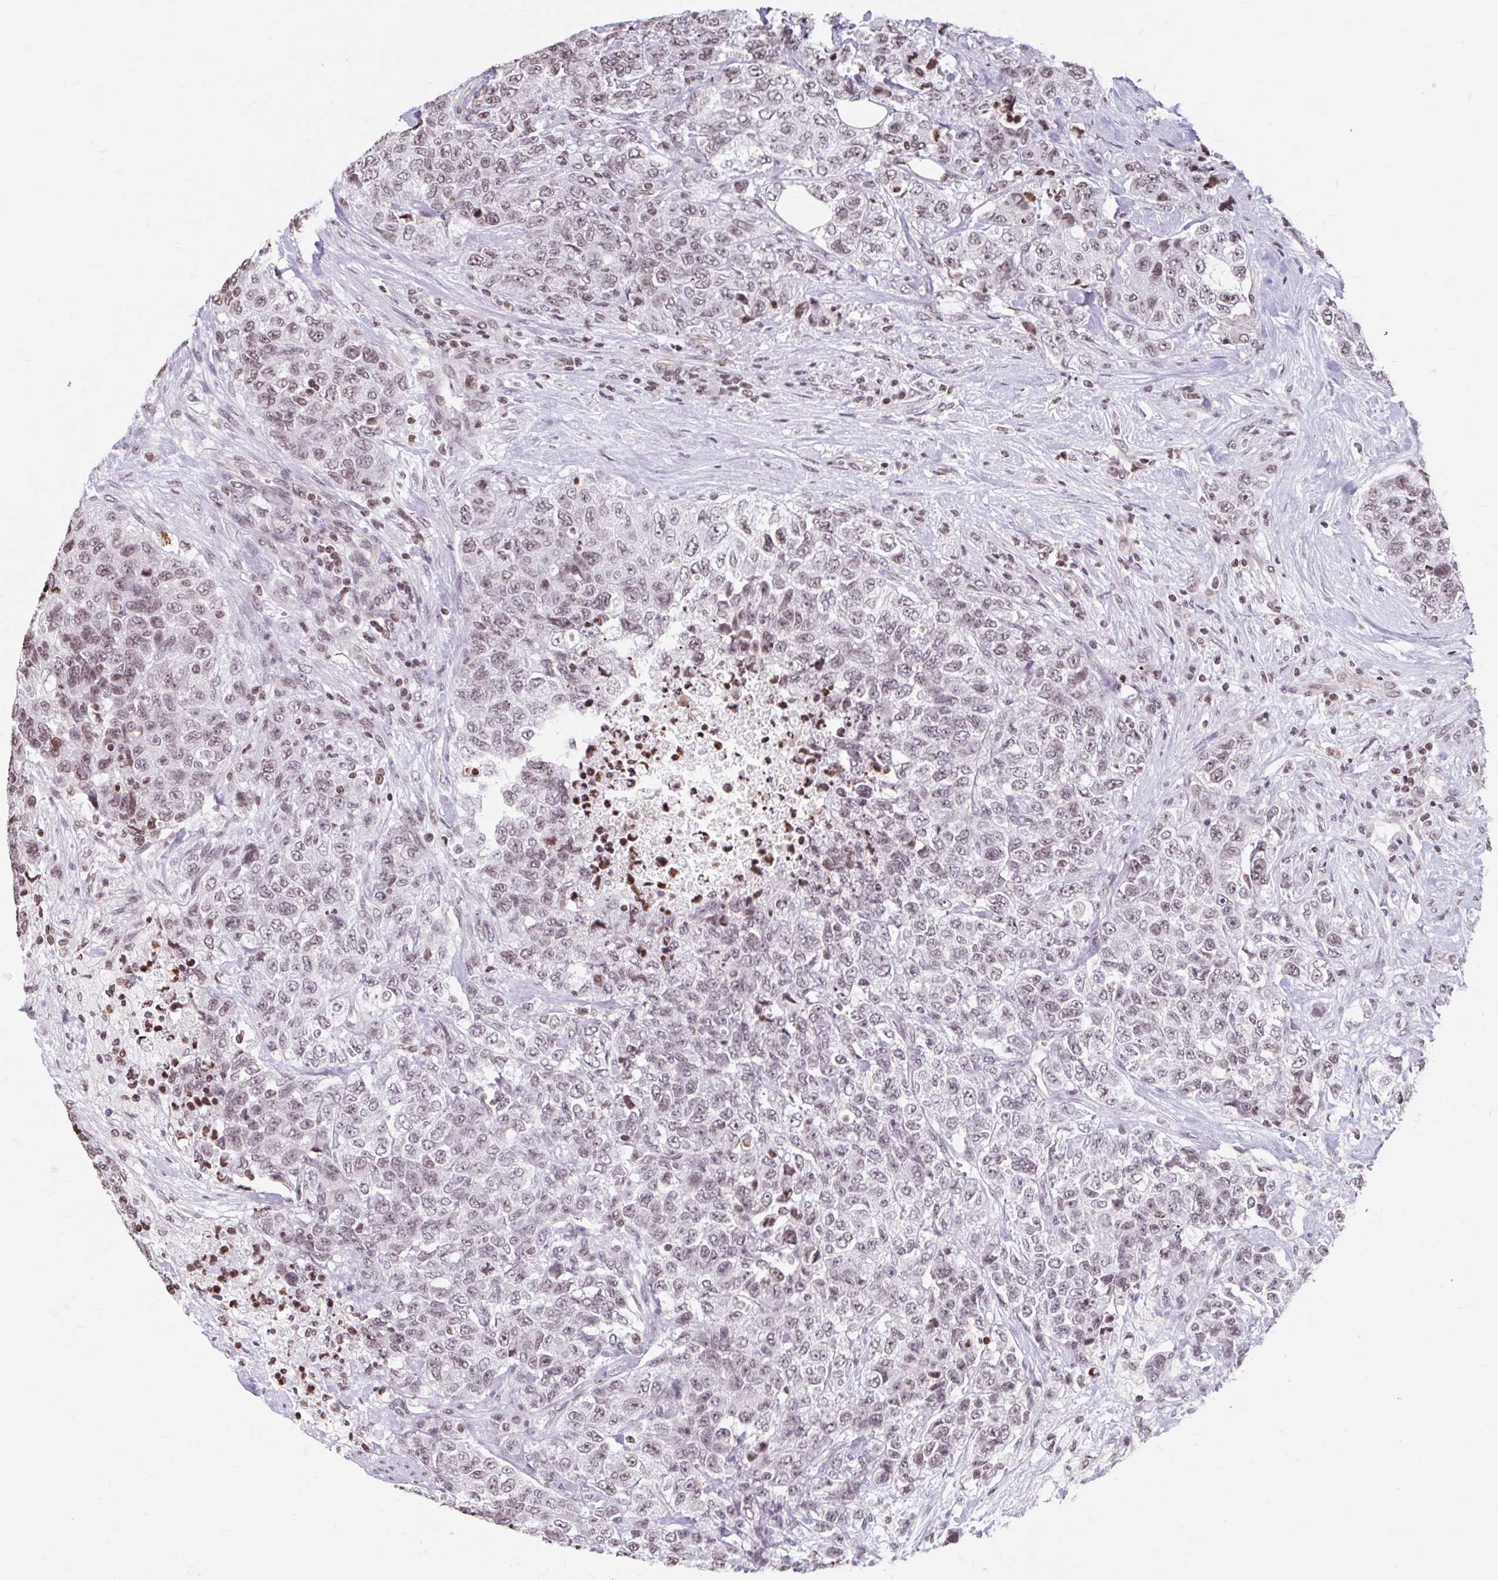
{"staining": {"intensity": "moderate", "quantity": "25%-75%", "location": "nuclear"}, "tissue": "urothelial cancer", "cell_type": "Tumor cells", "image_type": "cancer", "snomed": [{"axis": "morphology", "description": "Urothelial carcinoma, High grade"}, {"axis": "topography", "description": "Urinary bladder"}], "caption": "Immunohistochemistry (DAB (3,3'-diaminobenzidine)) staining of urothelial carcinoma (high-grade) demonstrates moderate nuclear protein staining in approximately 25%-75% of tumor cells.", "gene": "ORC3", "patient": {"sex": "female", "age": 78}}